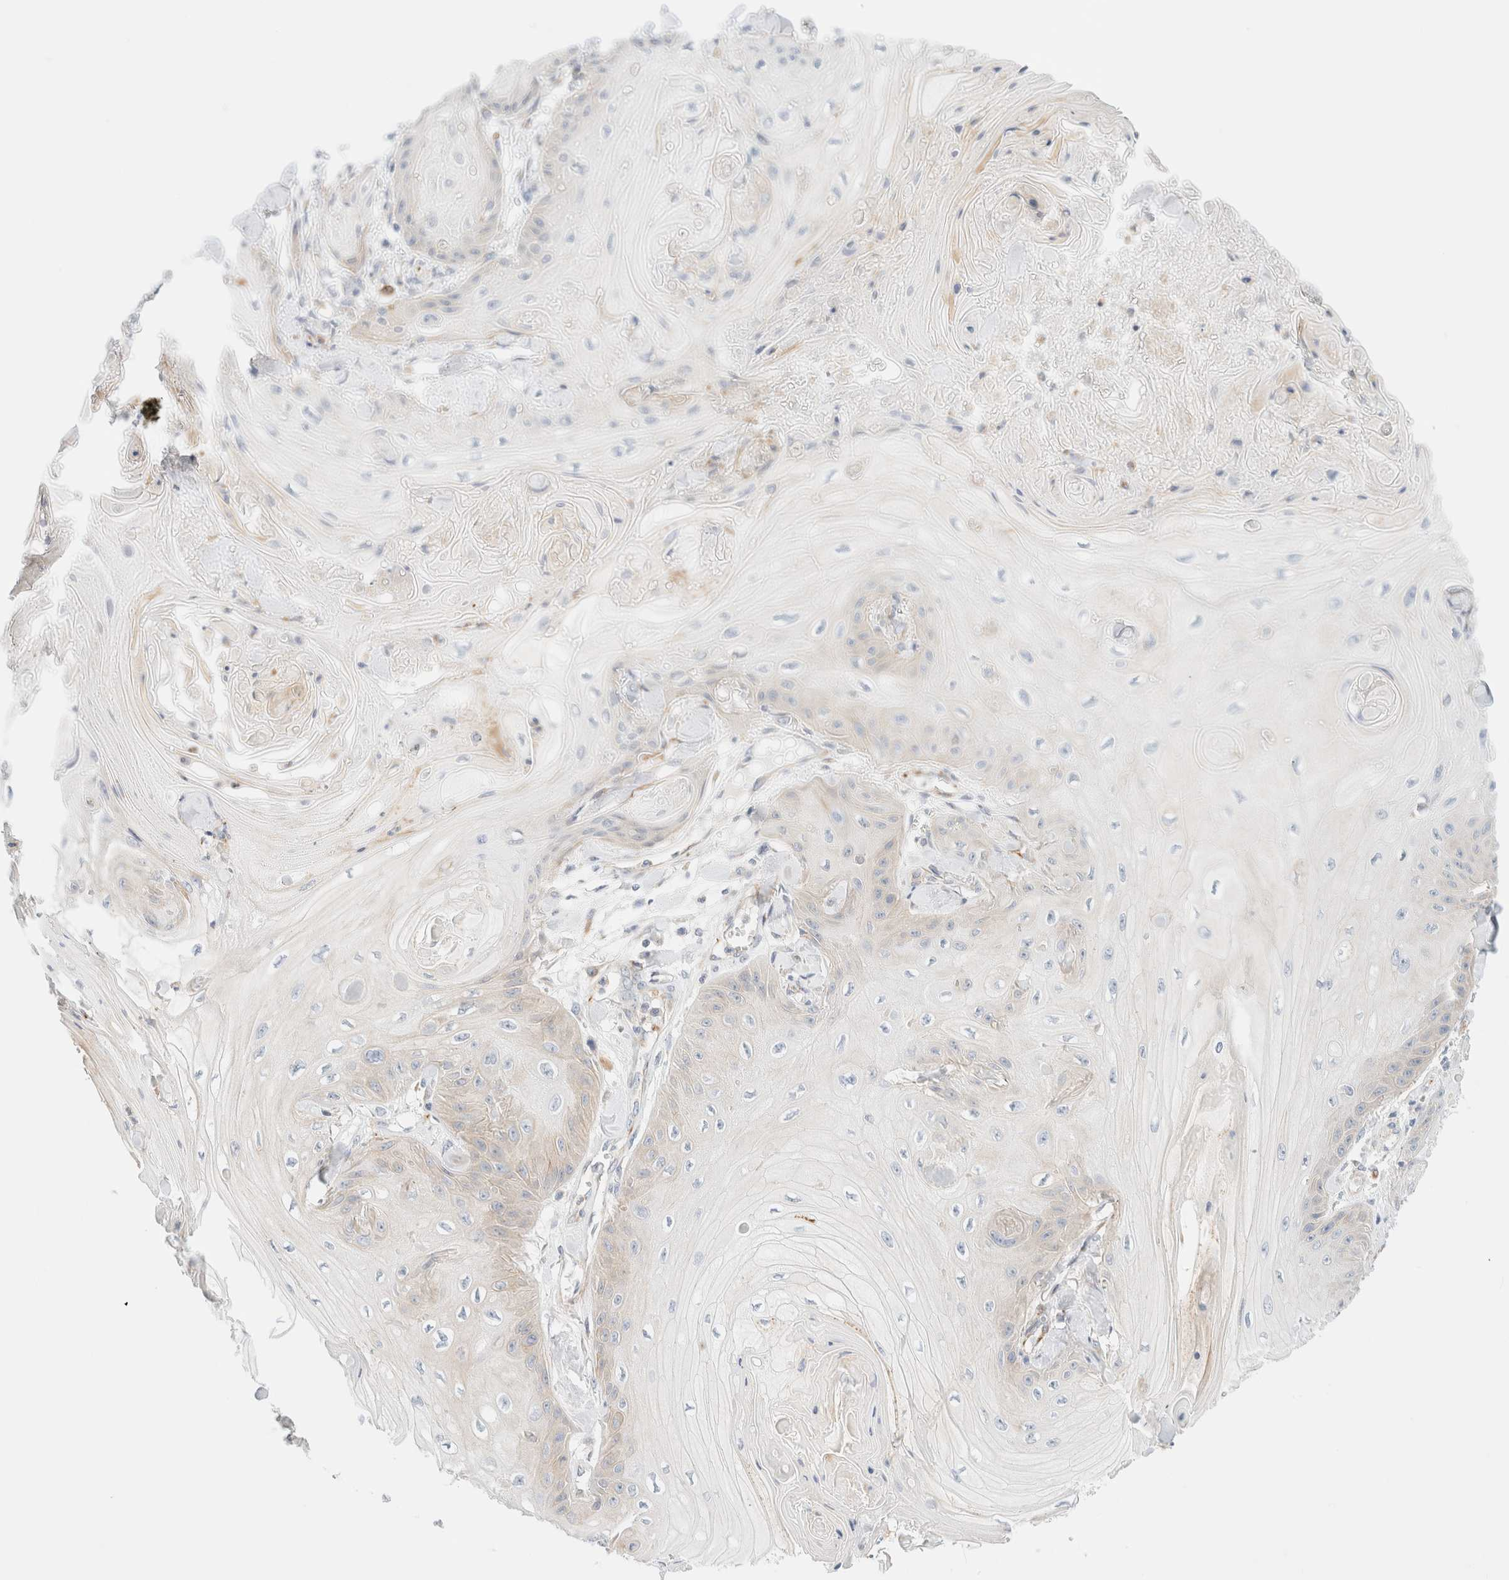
{"staining": {"intensity": "negative", "quantity": "none", "location": "none"}, "tissue": "skin cancer", "cell_type": "Tumor cells", "image_type": "cancer", "snomed": [{"axis": "morphology", "description": "Squamous cell carcinoma, NOS"}, {"axis": "topography", "description": "Skin"}], "caption": "IHC histopathology image of neoplastic tissue: human squamous cell carcinoma (skin) stained with DAB (3,3'-diaminobenzidine) exhibits no significant protein expression in tumor cells.", "gene": "SLC25A48", "patient": {"sex": "male", "age": 74}}